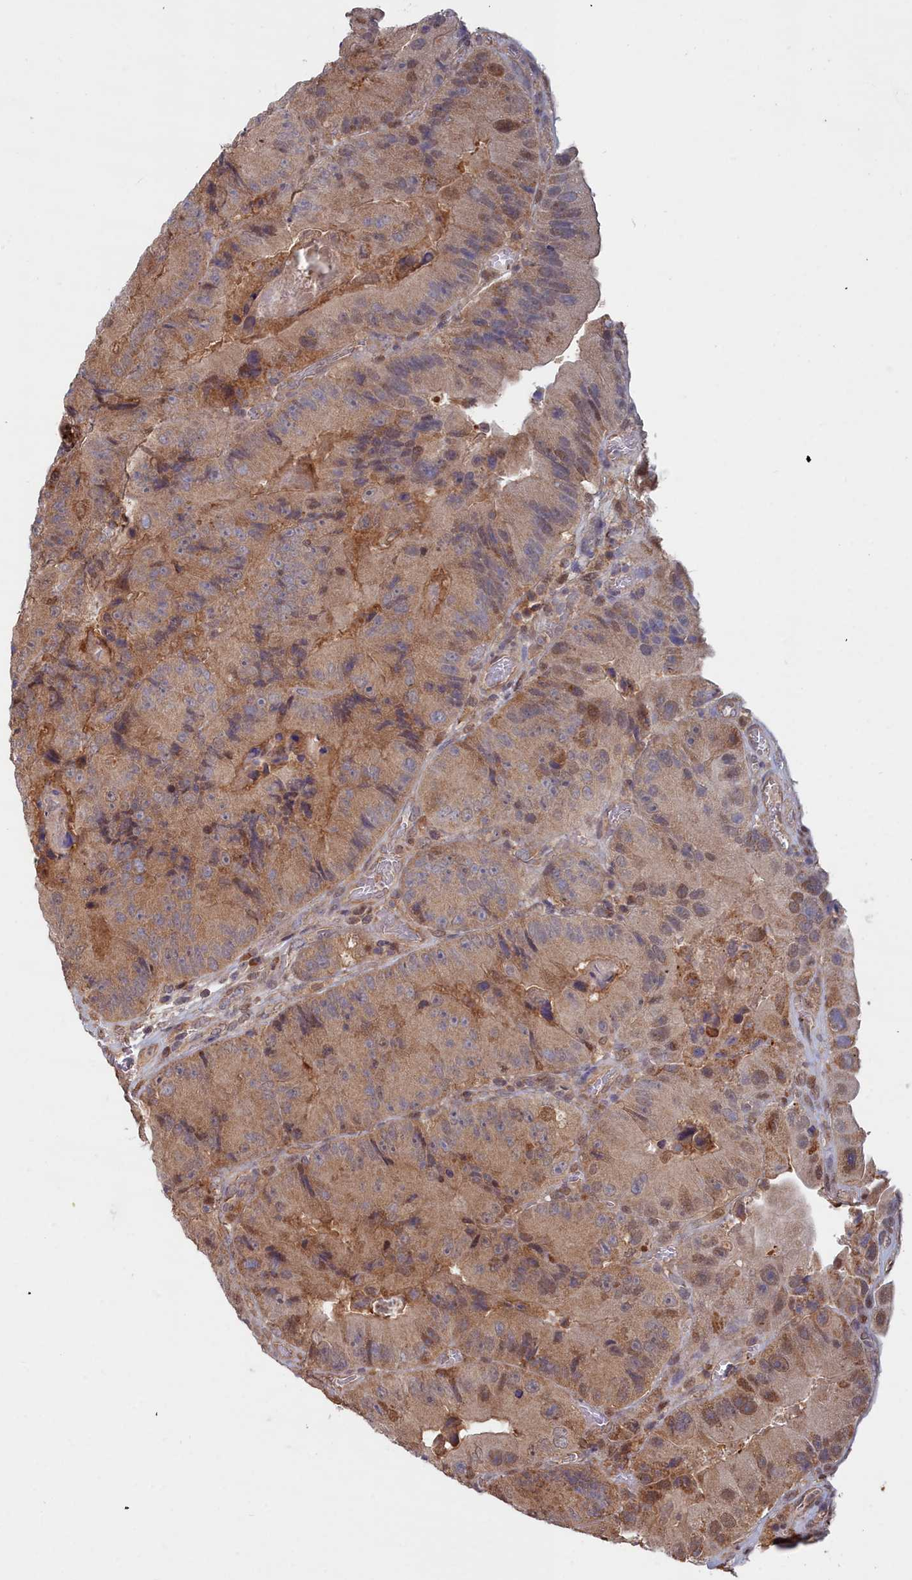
{"staining": {"intensity": "moderate", "quantity": ">75%", "location": "cytoplasmic/membranous"}, "tissue": "colorectal cancer", "cell_type": "Tumor cells", "image_type": "cancer", "snomed": [{"axis": "morphology", "description": "Adenocarcinoma, NOS"}, {"axis": "topography", "description": "Colon"}], "caption": "The micrograph reveals a brown stain indicating the presence of a protein in the cytoplasmic/membranous of tumor cells in colorectal cancer.", "gene": "GFRA2", "patient": {"sex": "female", "age": 86}}